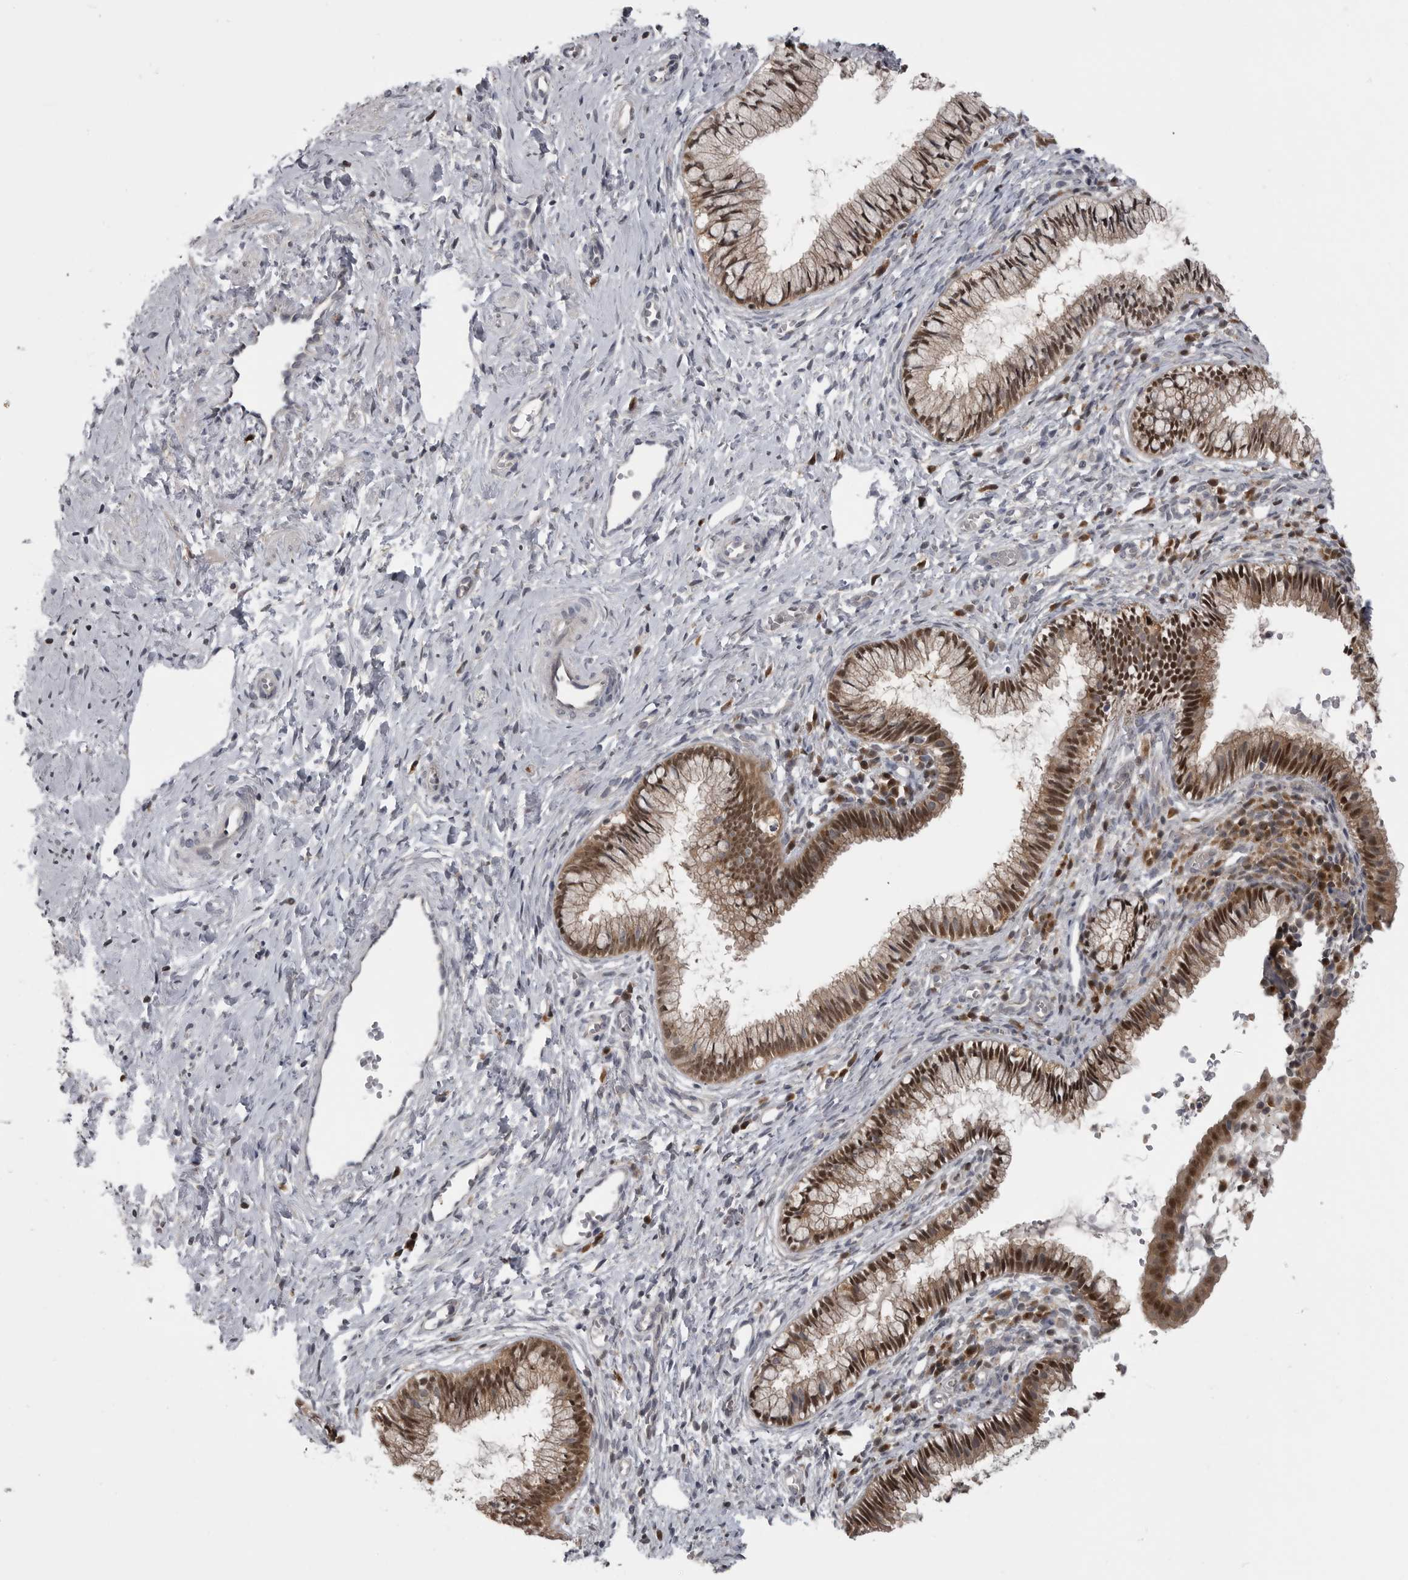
{"staining": {"intensity": "strong", "quantity": "25%-75%", "location": "cytoplasmic/membranous,nuclear"}, "tissue": "cervix", "cell_type": "Glandular cells", "image_type": "normal", "snomed": [{"axis": "morphology", "description": "Normal tissue, NOS"}, {"axis": "topography", "description": "Cervix"}], "caption": "Immunohistochemical staining of normal cervix shows high levels of strong cytoplasmic/membranous,nuclear expression in approximately 25%-75% of glandular cells.", "gene": "MAPK13", "patient": {"sex": "female", "age": 27}}